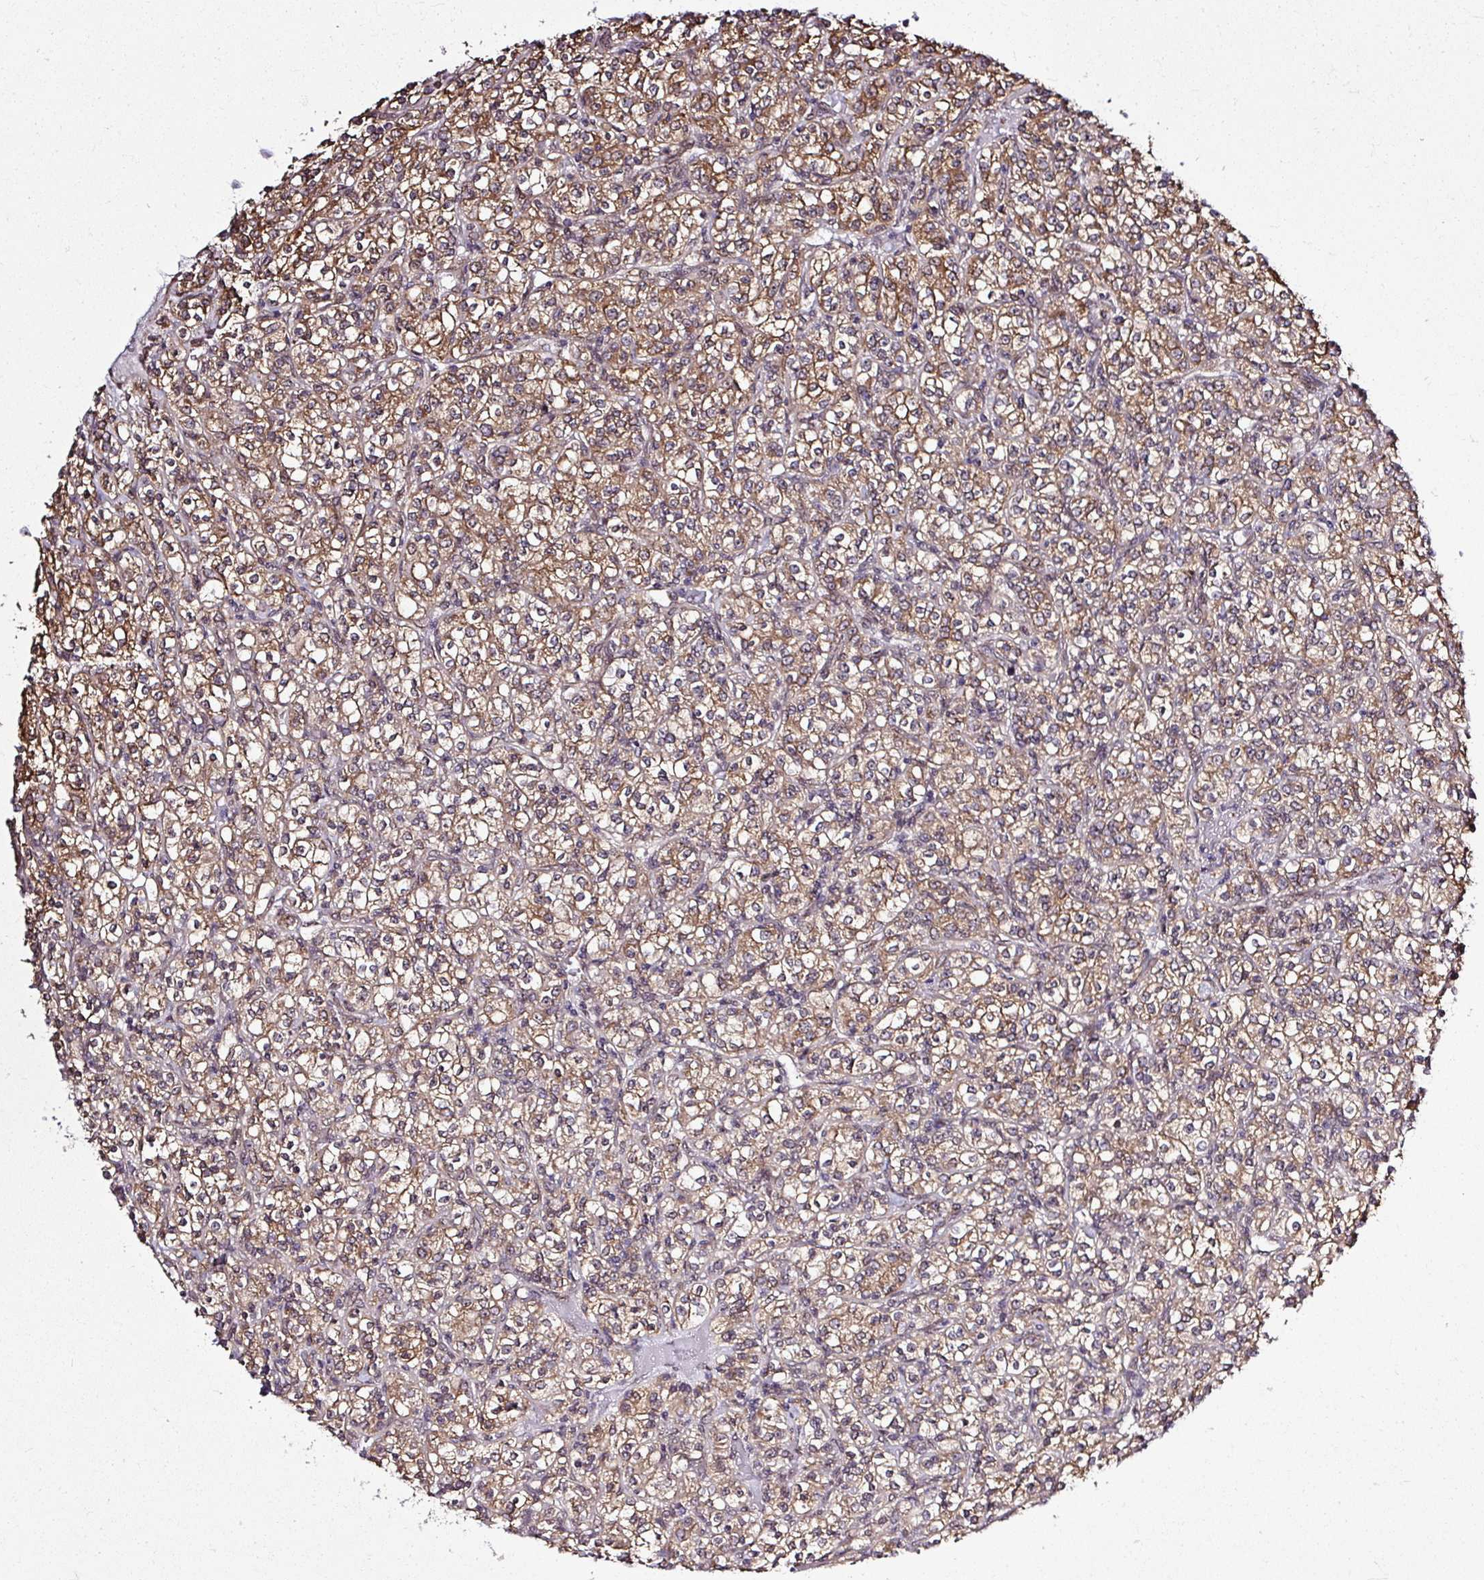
{"staining": {"intensity": "weak", "quantity": ">75%", "location": "cytoplasmic/membranous"}, "tissue": "renal cancer", "cell_type": "Tumor cells", "image_type": "cancer", "snomed": [{"axis": "morphology", "description": "Adenocarcinoma, NOS"}, {"axis": "topography", "description": "Kidney"}], "caption": "Renal adenocarcinoma was stained to show a protein in brown. There is low levels of weak cytoplasmic/membranous staining in about >75% of tumor cells.", "gene": "FAM153A", "patient": {"sex": "male", "age": 77}}